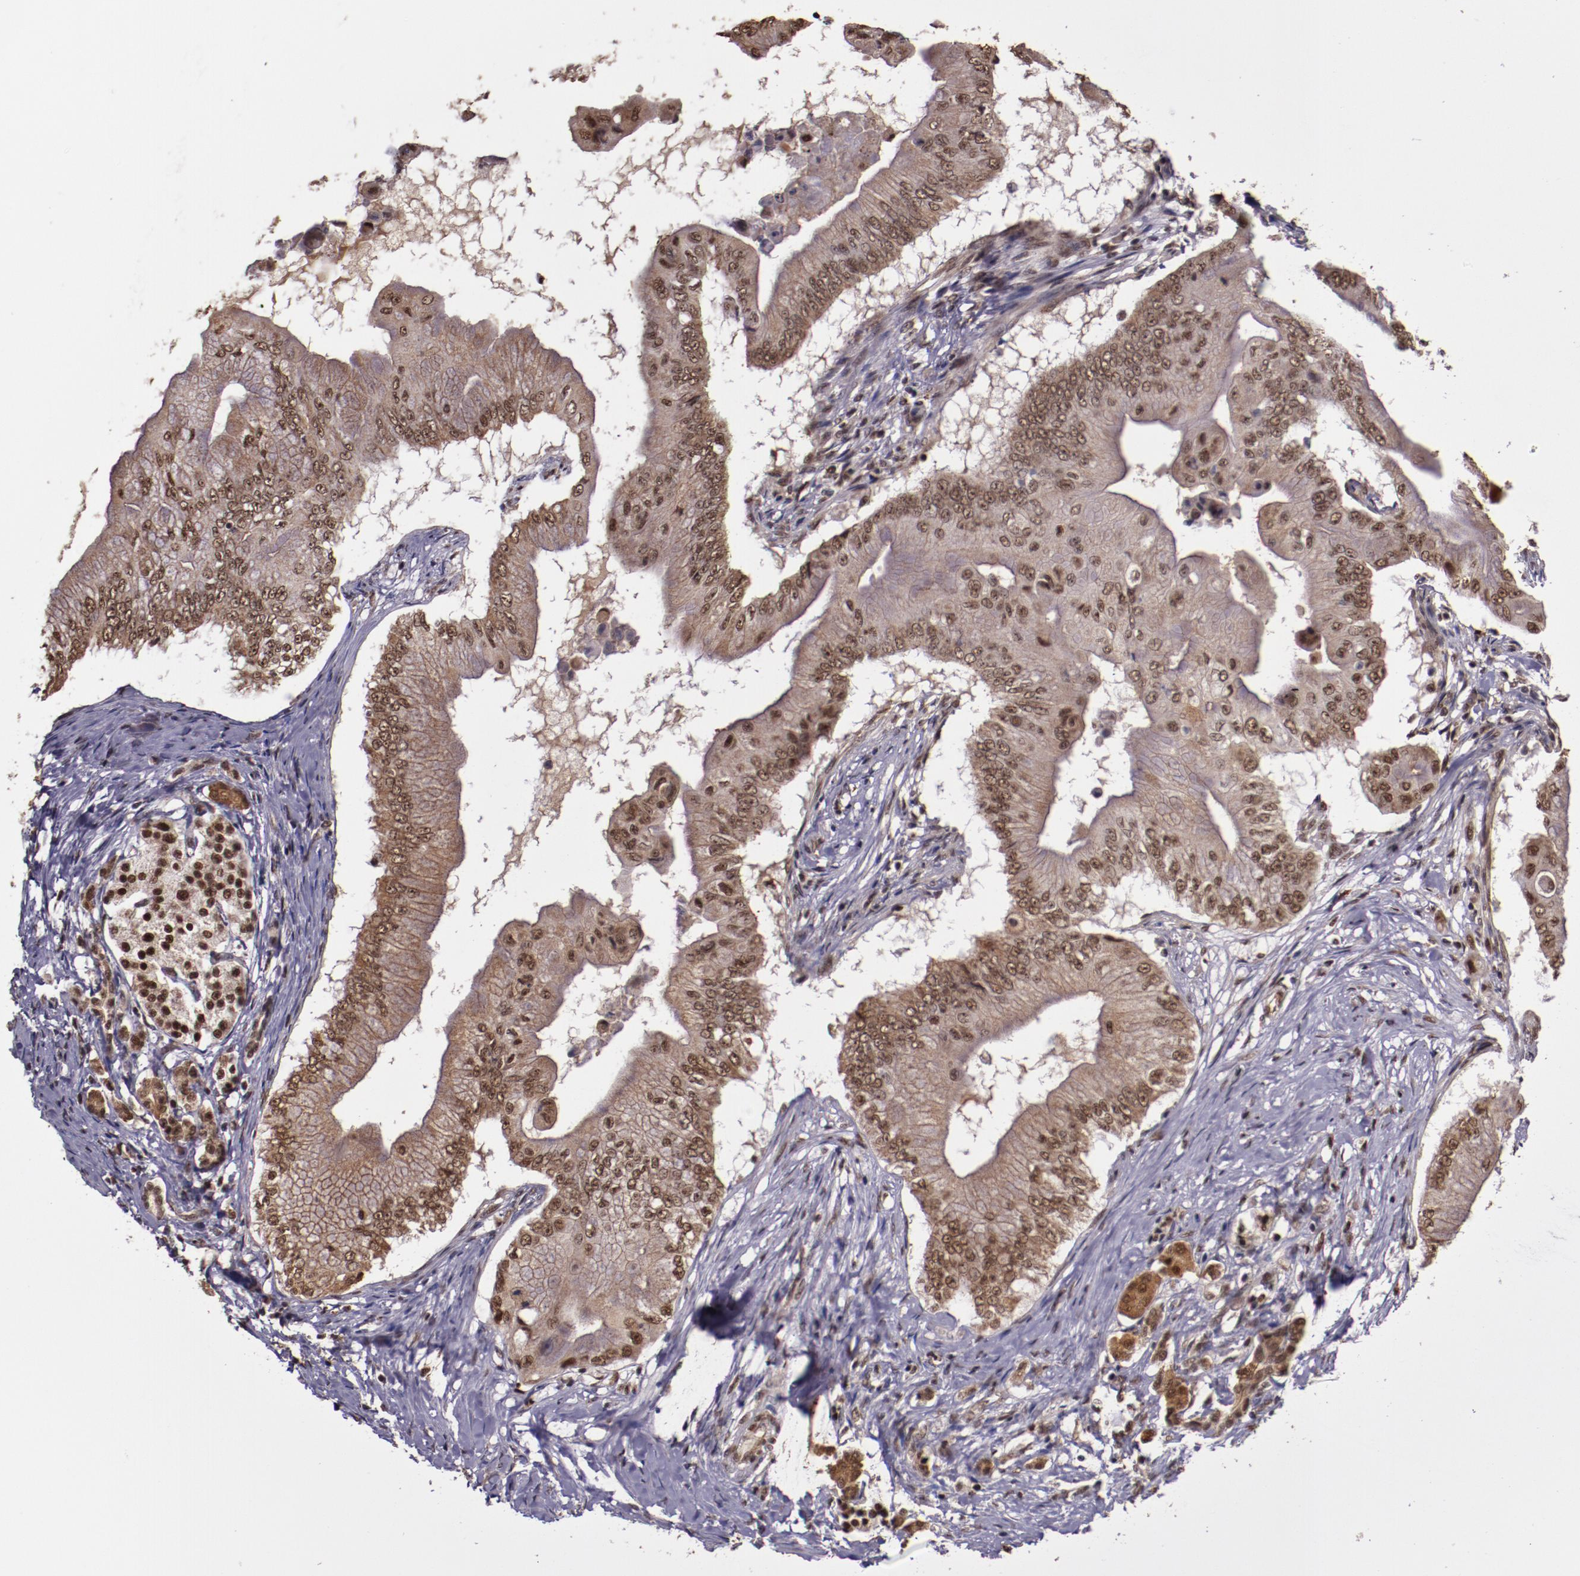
{"staining": {"intensity": "moderate", "quantity": ">75%", "location": "cytoplasmic/membranous,nuclear"}, "tissue": "pancreatic cancer", "cell_type": "Tumor cells", "image_type": "cancer", "snomed": [{"axis": "morphology", "description": "Adenocarcinoma, NOS"}, {"axis": "topography", "description": "Pancreas"}], "caption": "Protein staining reveals moderate cytoplasmic/membranous and nuclear staining in approximately >75% of tumor cells in pancreatic cancer.", "gene": "CECR2", "patient": {"sex": "male", "age": 62}}